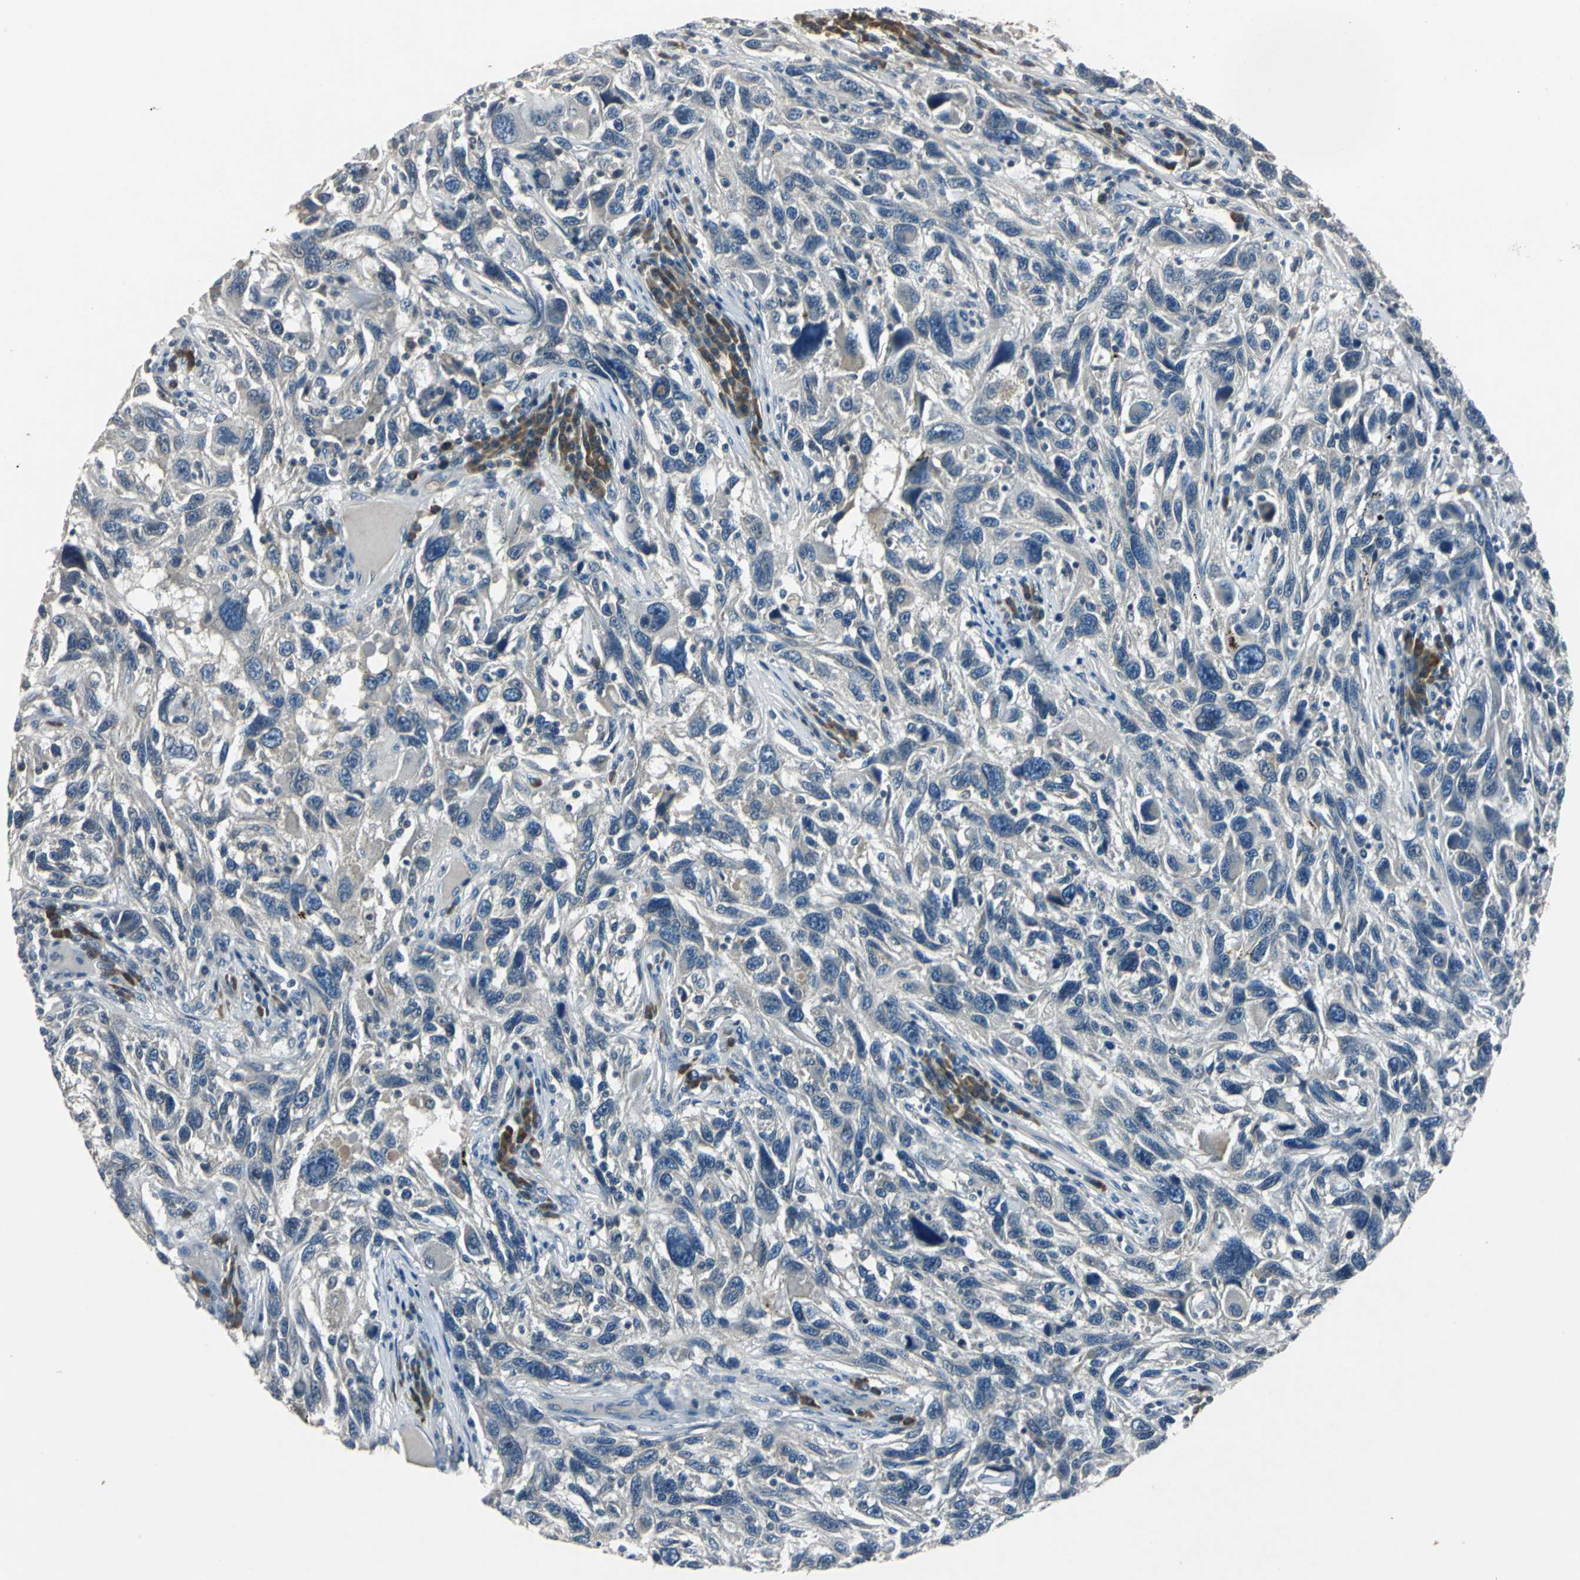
{"staining": {"intensity": "negative", "quantity": "none", "location": "none"}, "tissue": "melanoma", "cell_type": "Tumor cells", "image_type": "cancer", "snomed": [{"axis": "morphology", "description": "Malignant melanoma, NOS"}, {"axis": "topography", "description": "Skin"}], "caption": "Tumor cells are negative for protein expression in human malignant melanoma.", "gene": "SLC2A13", "patient": {"sex": "male", "age": 53}}